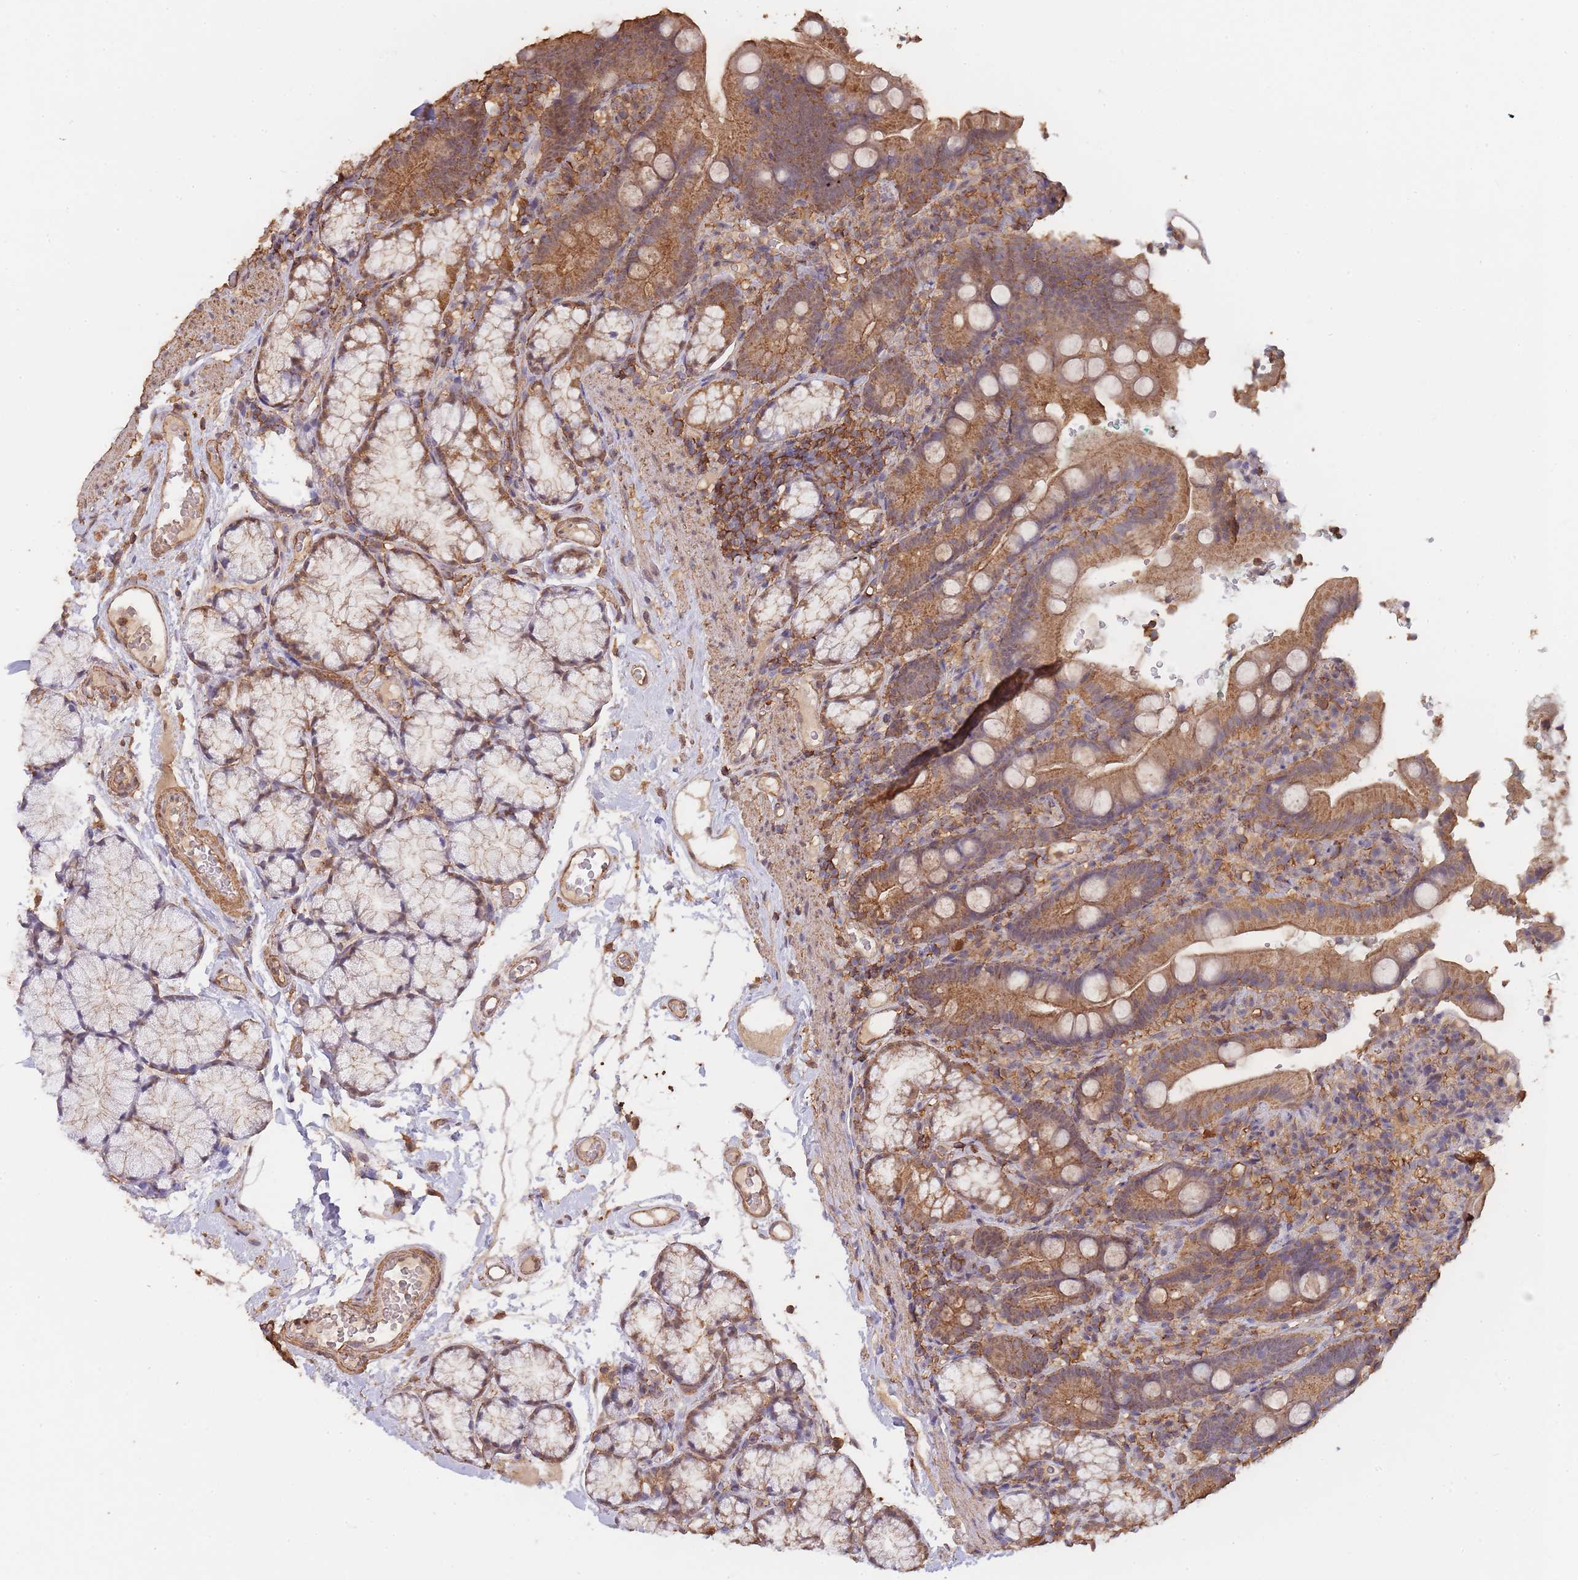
{"staining": {"intensity": "moderate", "quantity": ">75%", "location": "cytoplasmic/membranous"}, "tissue": "duodenum", "cell_type": "Glandular cells", "image_type": "normal", "snomed": [{"axis": "morphology", "description": "Normal tissue, NOS"}, {"axis": "topography", "description": "Duodenum"}], "caption": "The histopathology image reveals staining of normal duodenum, revealing moderate cytoplasmic/membranous protein expression (brown color) within glandular cells. The protein of interest is stained brown, and the nuclei are stained in blue (DAB IHC with brightfield microscopy, high magnification).", "gene": "METRN", "patient": {"sex": "female", "age": 67}}